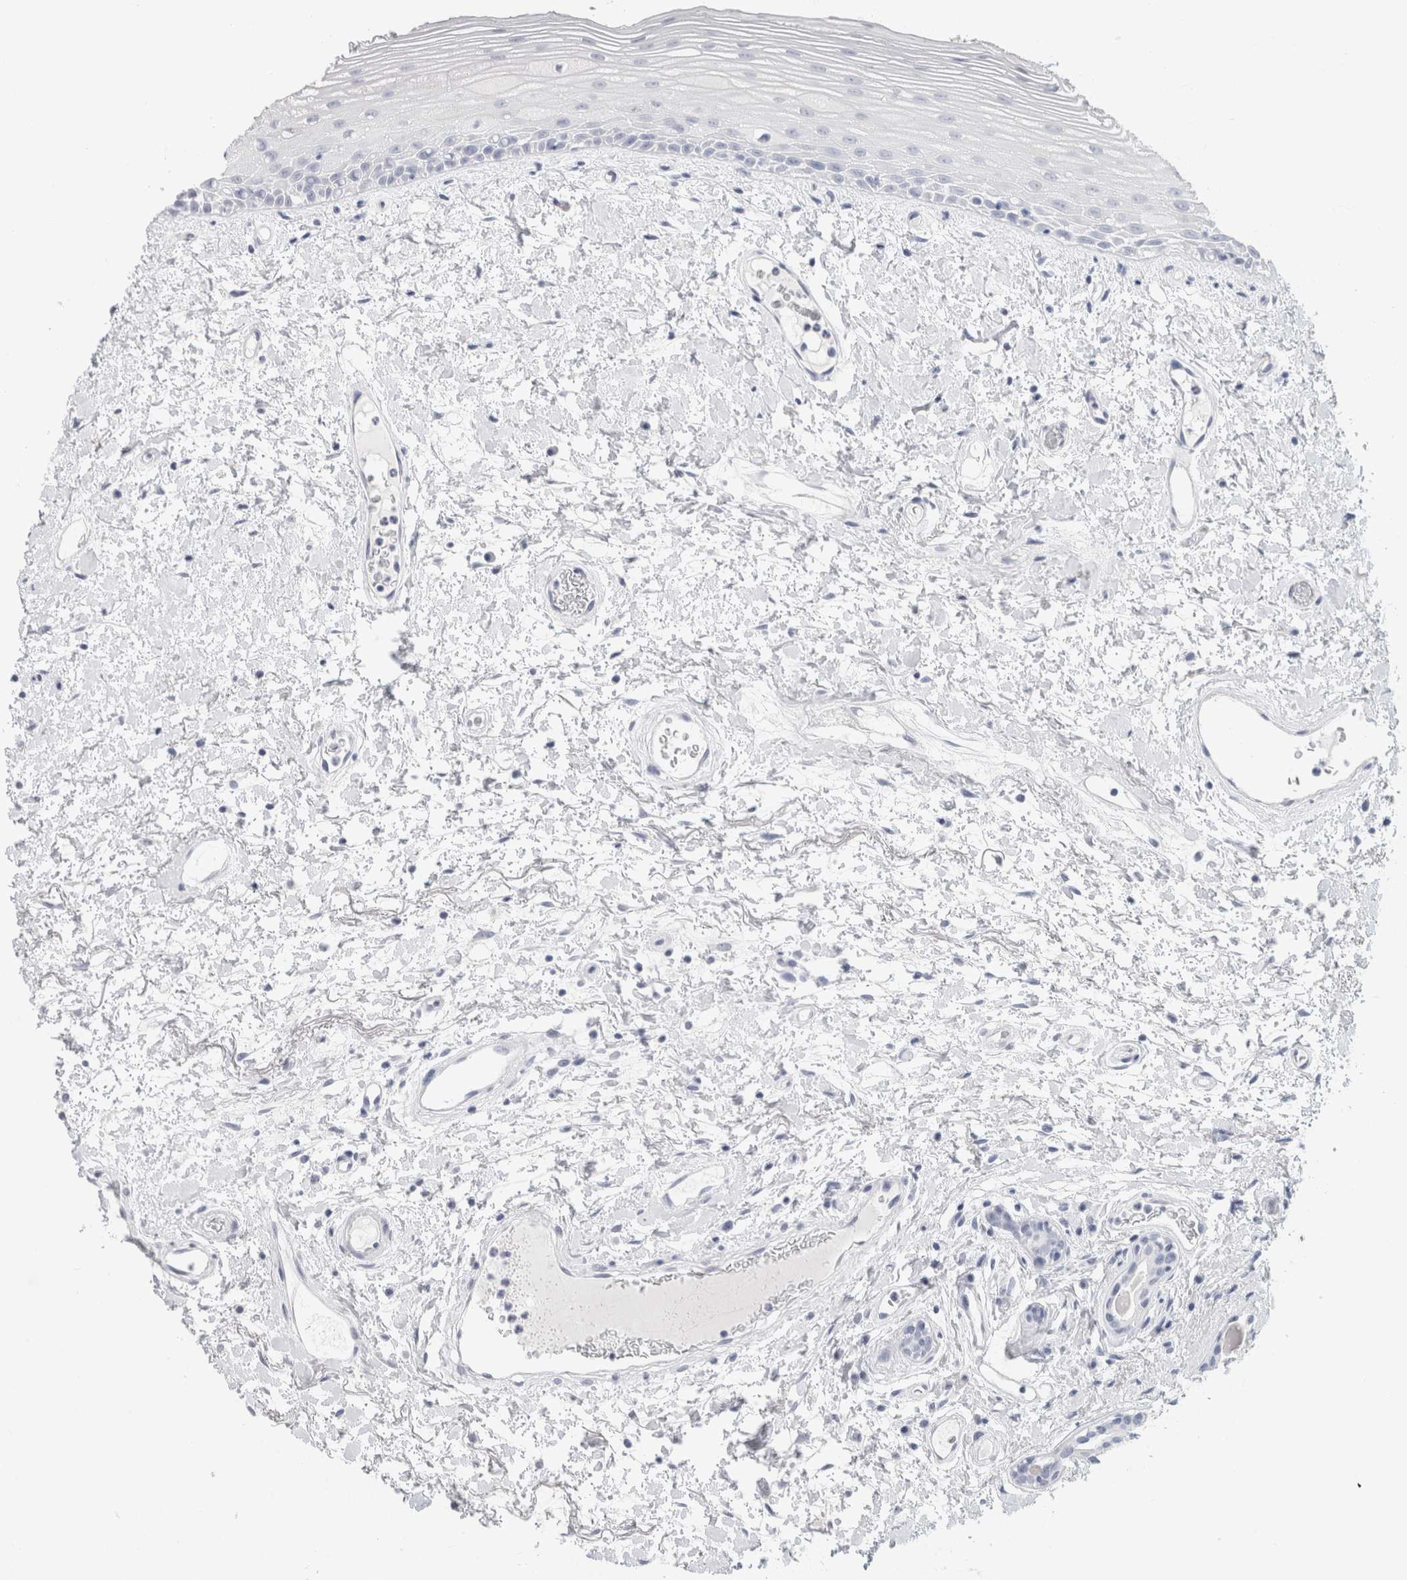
{"staining": {"intensity": "negative", "quantity": "none", "location": "none"}, "tissue": "oral mucosa", "cell_type": "Squamous epithelial cells", "image_type": "normal", "snomed": [{"axis": "morphology", "description": "Normal tissue, NOS"}, {"axis": "topography", "description": "Oral tissue"}], "caption": "Squamous epithelial cells are negative for brown protein staining in unremarkable oral mucosa. (DAB IHC with hematoxylin counter stain).", "gene": "SLC6A1", "patient": {"sex": "female", "age": 76}}